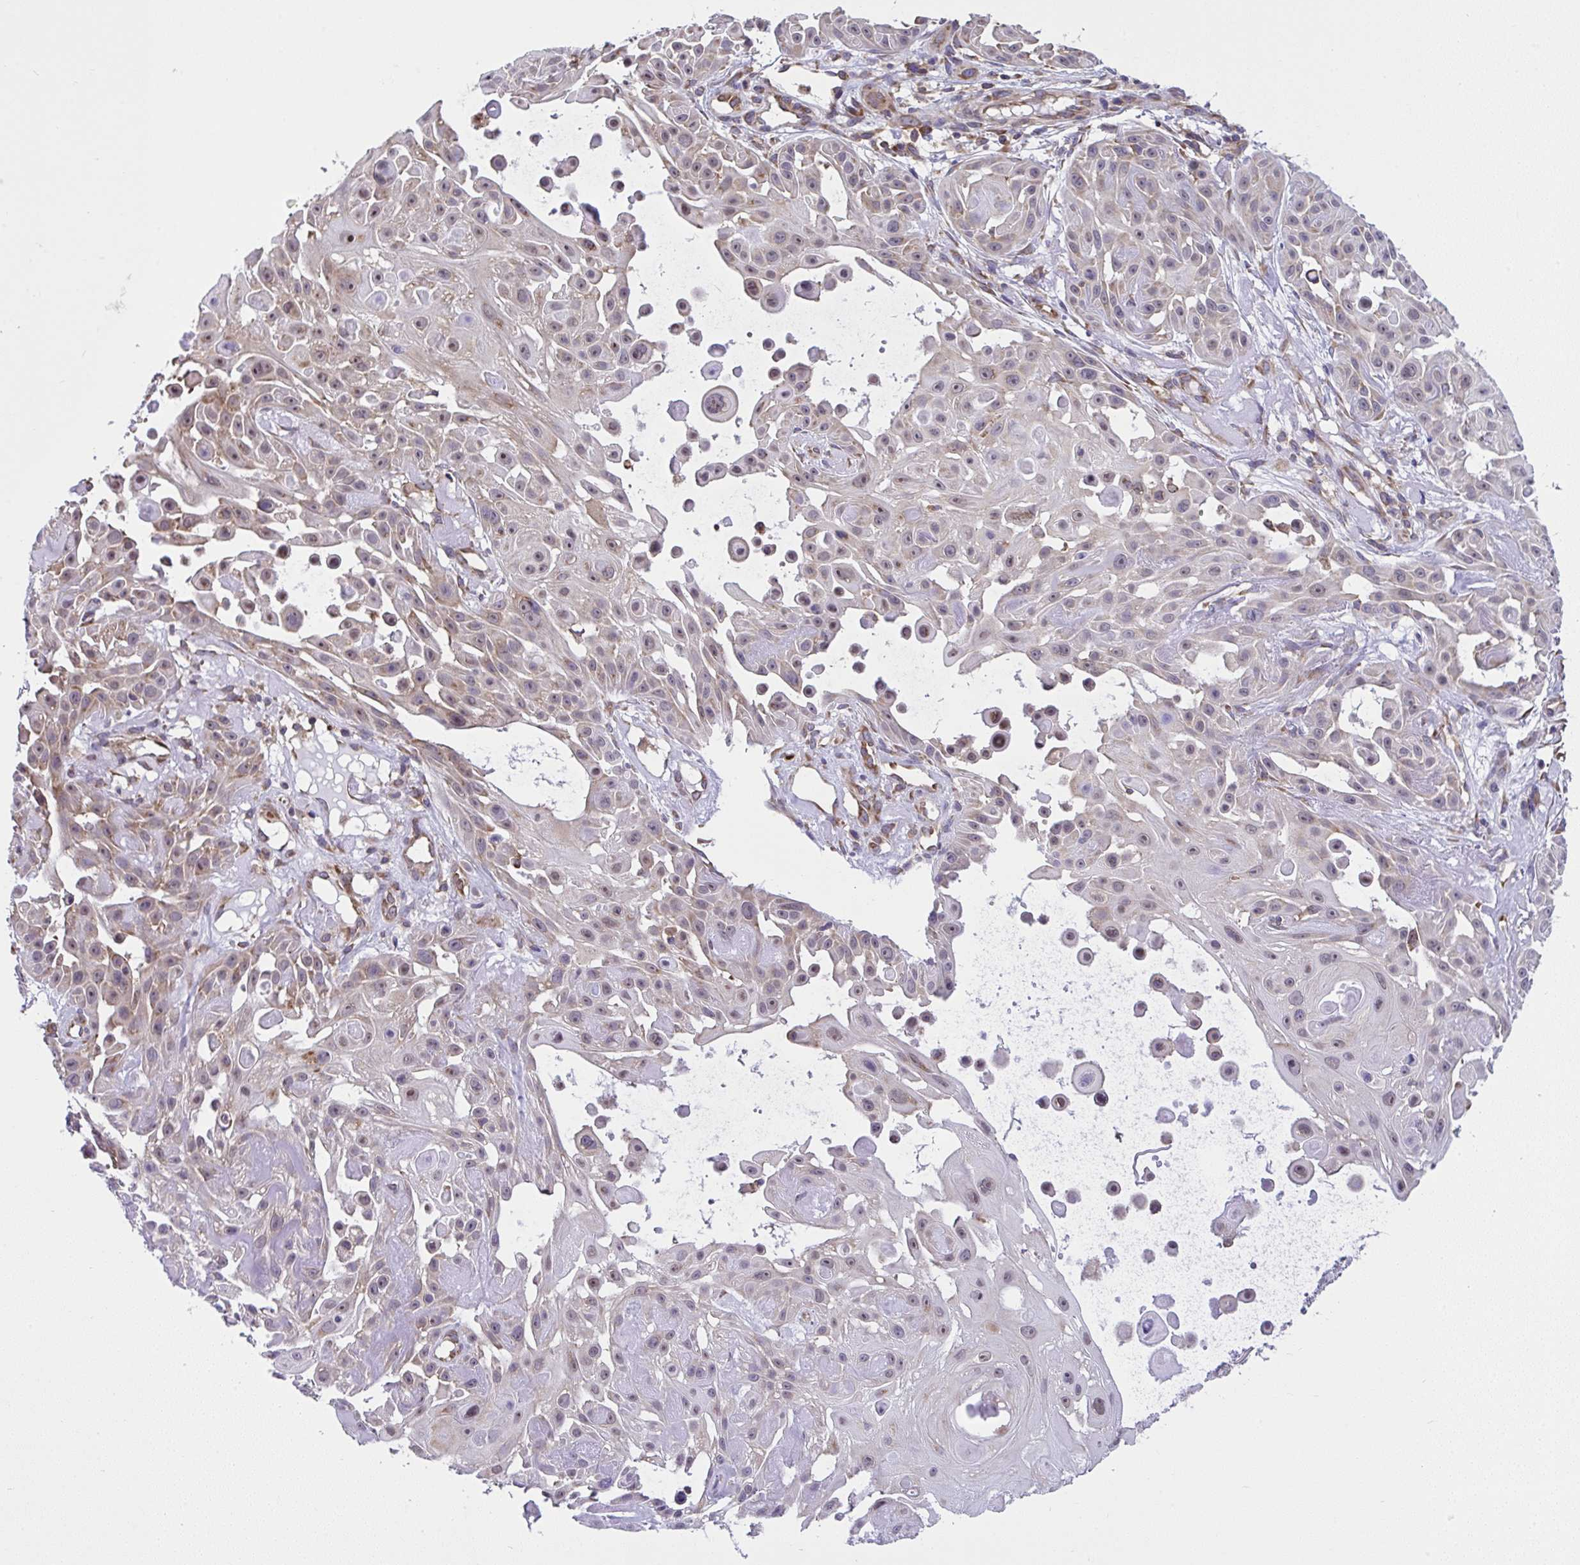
{"staining": {"intensity": "weak", "quantity": "<25%", "location": "cytoplasmic/membranous,nuclear"}, "tissue": "skin cancer", "cell_type": "Tumor cells", "image_type": "cancer", "snomed": [{"axis": "morphology", "description": "Squamous cell carcinoma, NOS"}, {"axis": "topography", "description": "Skin"}], "caption": "This image is of skin cancer stained with IHC to label a protein in brown with the nuclei are counter-stained blue. There is no positivity in tumor cells.", "gene": "RPS7", "patient": {"sex": "male", "age": 91}}